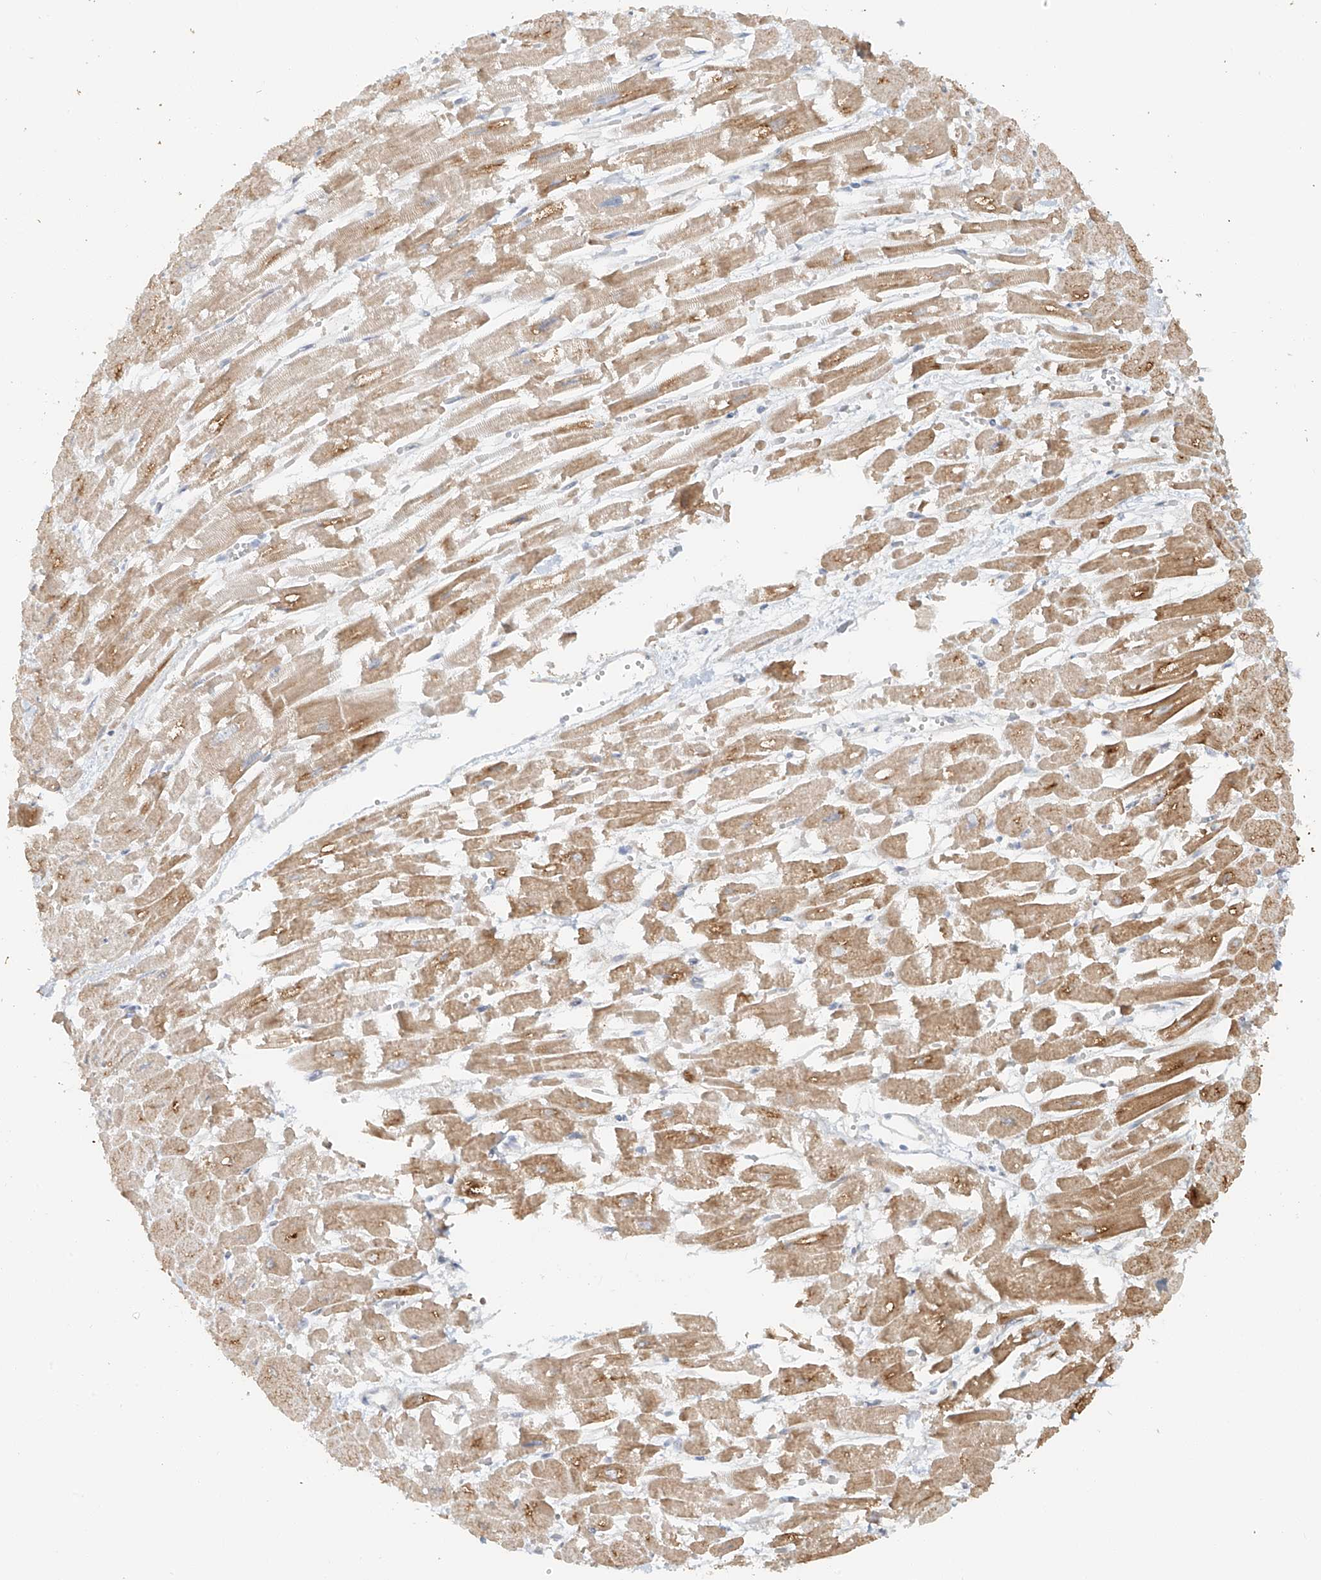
{"staining": {"intensity": "moderate", "quantity": ">75%", "location": "cytoplasmic/membranous"}, "tissue": "heart muscle", "cell_type": "Cardiomyocytes", "image_type": "normal", "snomed": [{"axis": "morphology", "description": "Normal tissue, NOS"}, {"axis": "topography", "description": "Heart"}], "caption": "Human heart muscle stained for a protein (brown) reveals moderate cytoplasmic/membranous positive expression in about >75% of cardiomyocytes.", "gene": "MIPEP", "patient": {"sex": "male", "age": 54}}